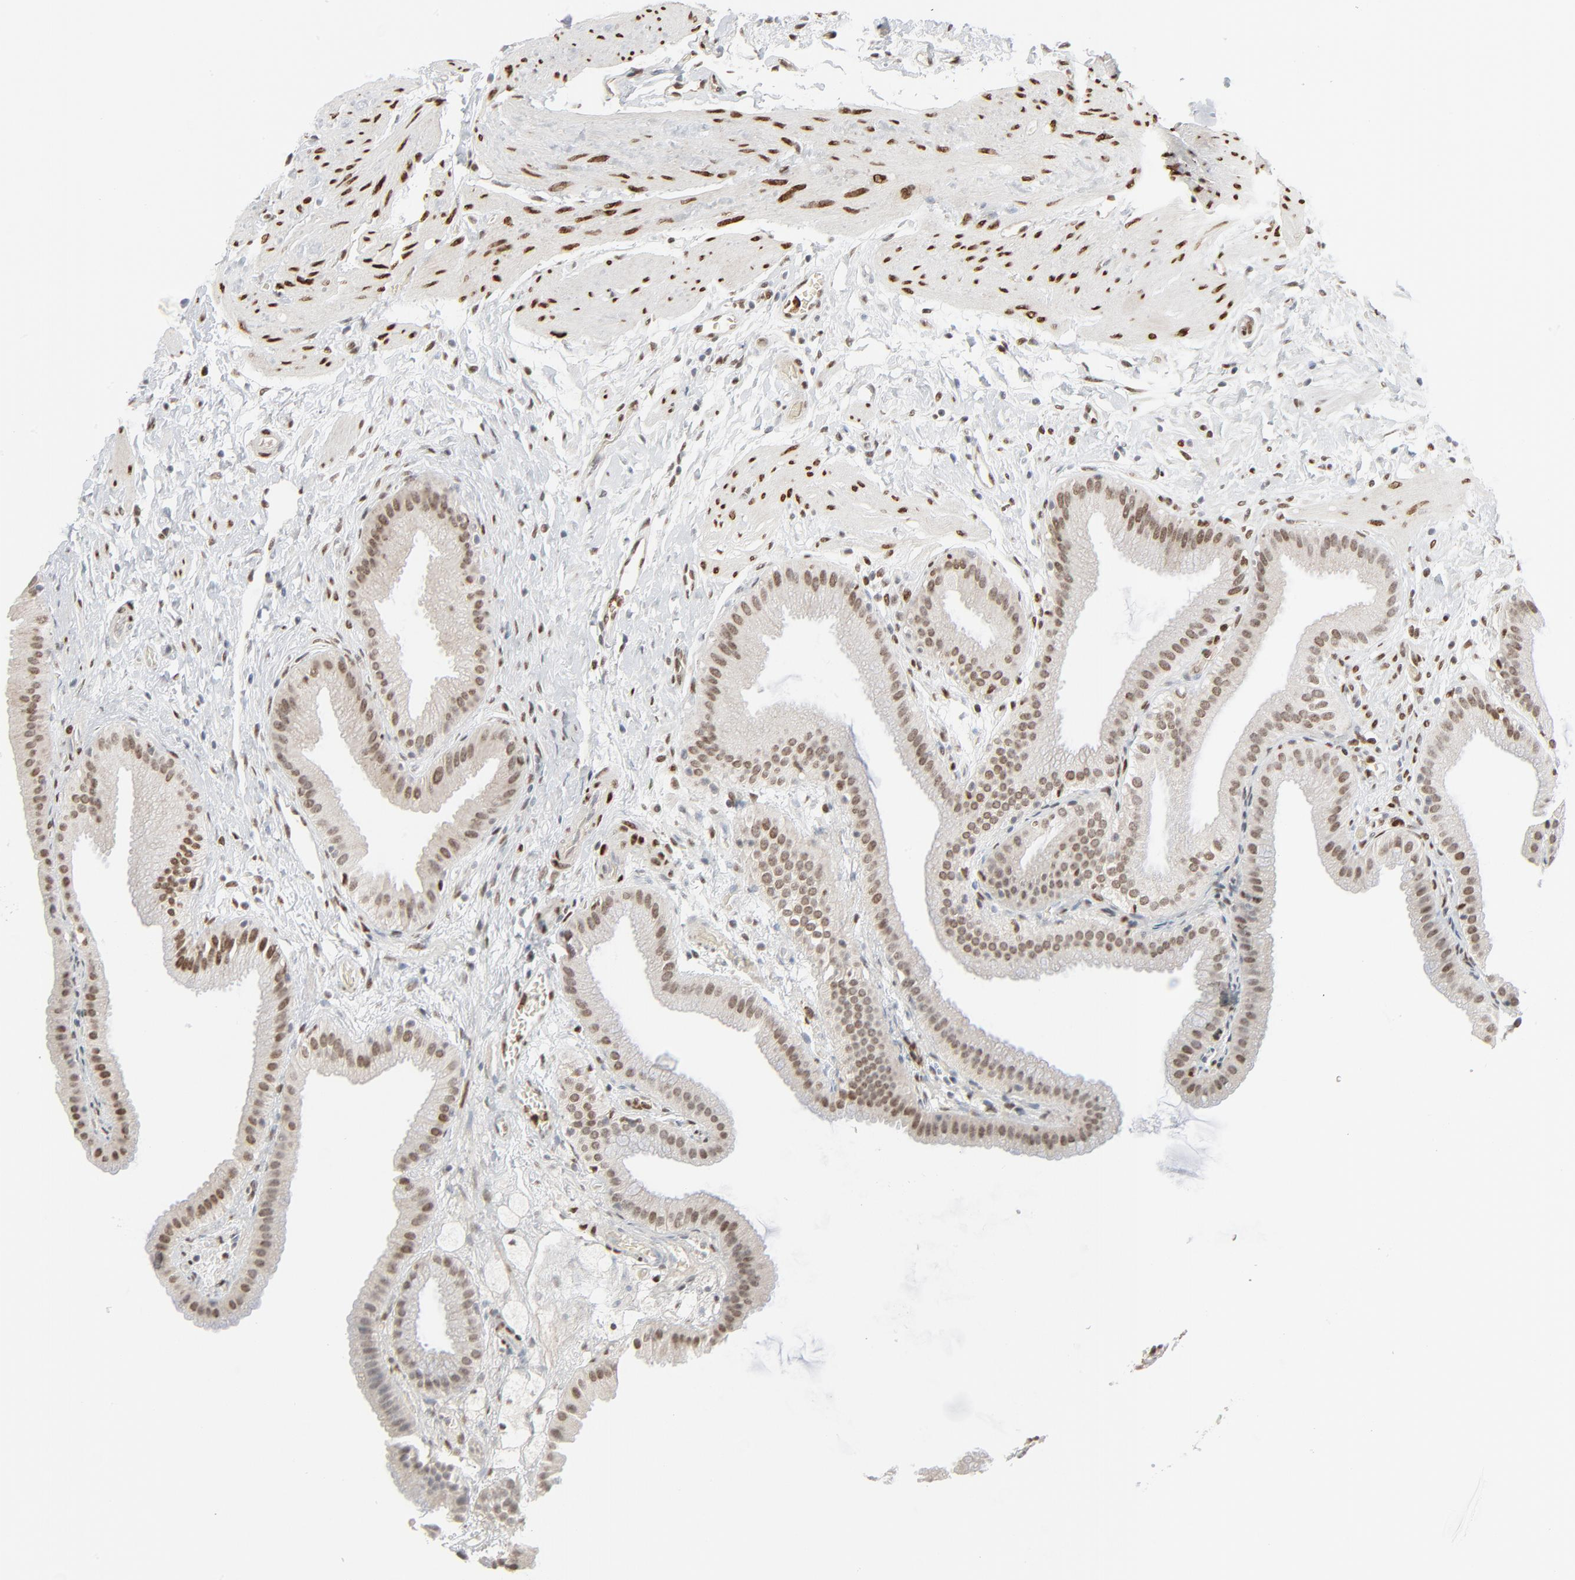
{"staining": {"intensity": "moderate", "quantity": ">75%", "location": "nuclear"}, "tissue": "gallbladder", "cell_type": "Glandular cells", "image_type": "normal", "snomed": [{"axis": "morphology", "description": "Normal tissue, NOS"}, {"axis": "topography", "description": "Gallbladder"}], "caption": "Gallbladder stained for a protein shows moderate nuclear positivity in glandular cells. Using DAB (3,3'-diaminobenzidine) (brown) and hematoxylin (blue) stains, captured at high magnification using brightfield microscopy.", "gene": "CUX1", "patient": {"sex": "female", "age": 63}}